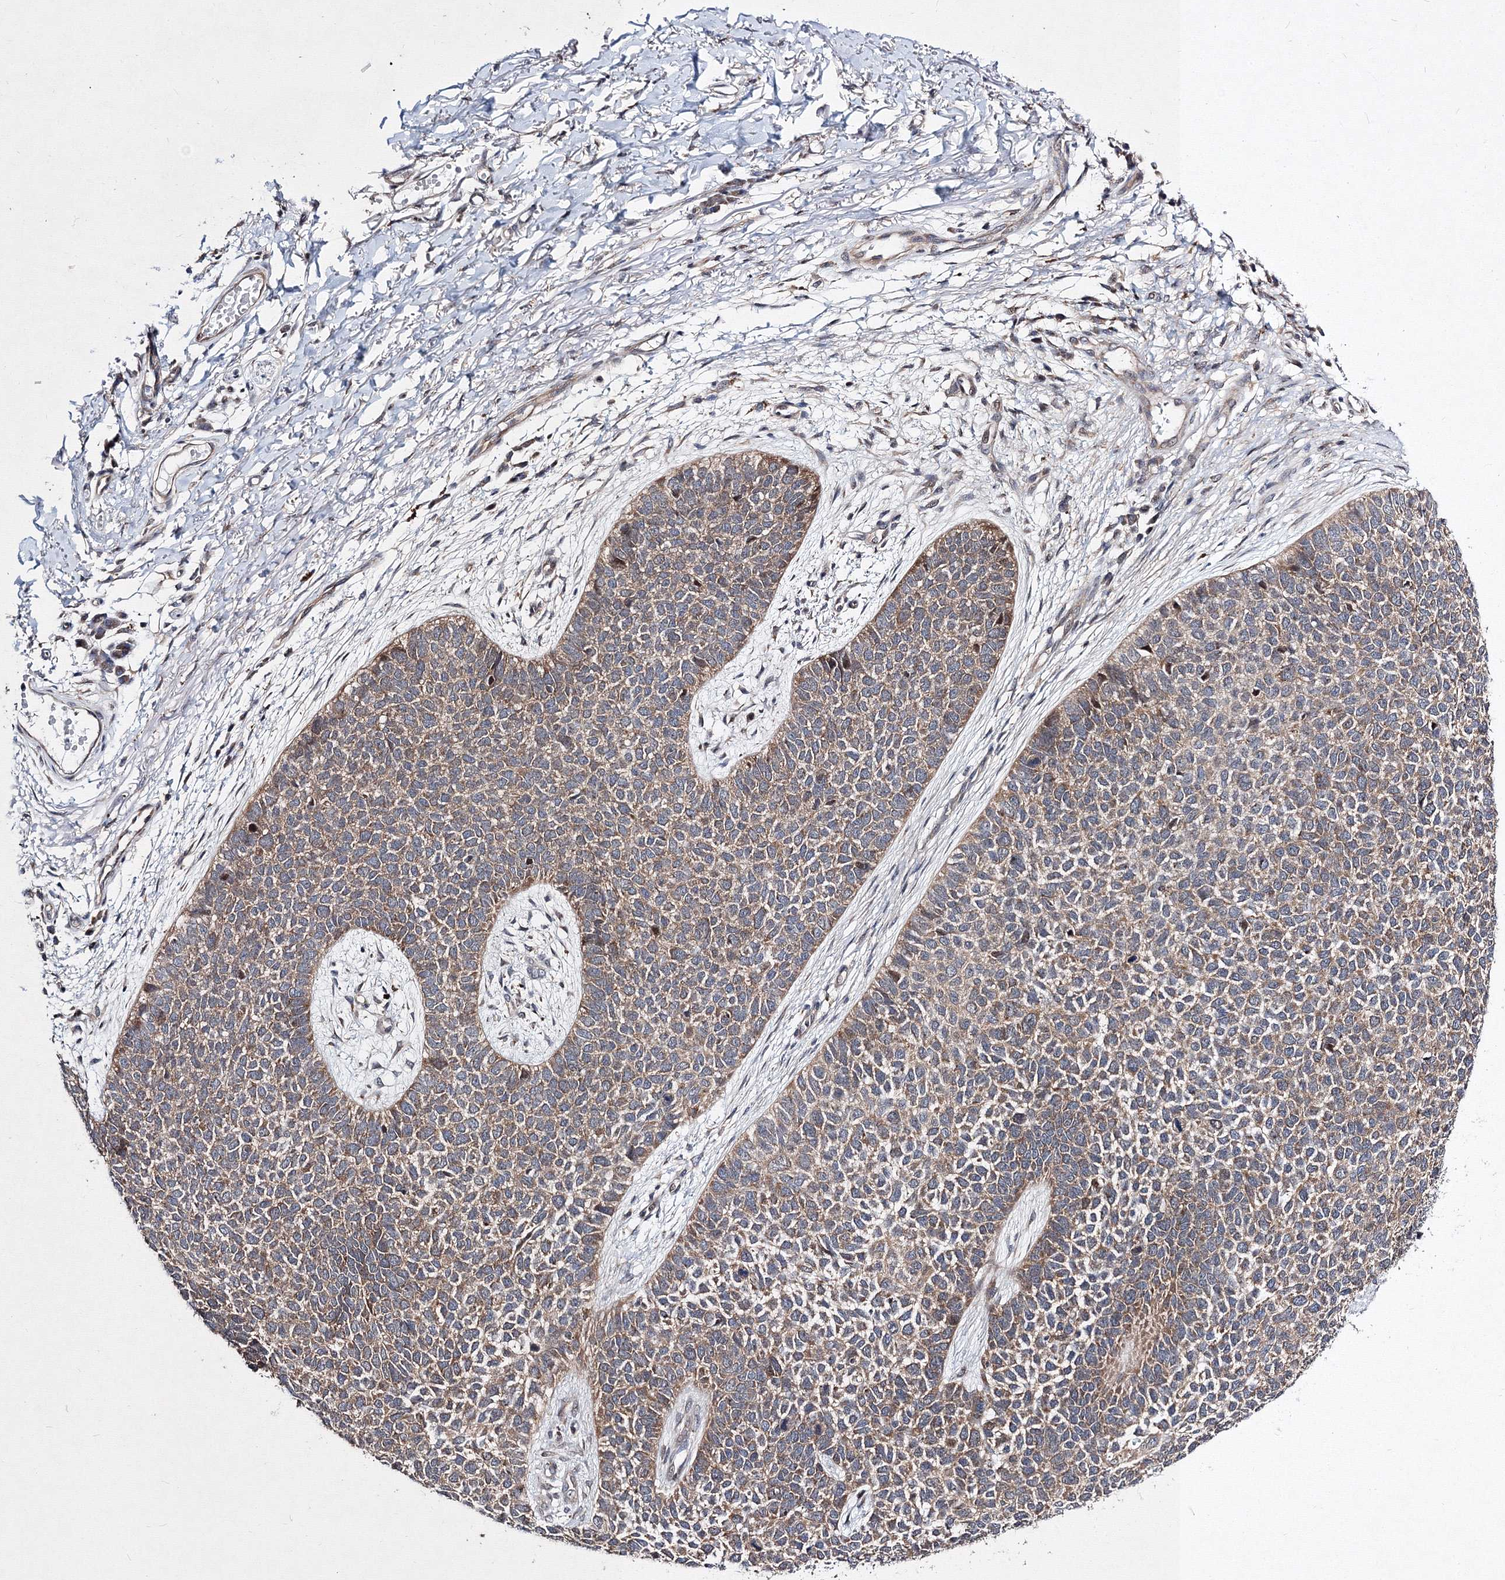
{"staining": {"intensity": "moderate", "quantity": ">75%", "location": "cytoplasmic/membranous"}, "tissue": "skin cancer", "cell_type": "Tumor cells", "image_type": "cancer", "snomed": [{"axis": "morphology", "description": "Basal cell carcinoma"}, {"axis": "topography", "description": "Skin"}], "caption": "Immunohistochemistry of basal cell carcinoma (skin) shows medium levels of moderate cytoplasmic/membranous staining in approximately >75% of tumor cells.", "gene": "GPN1", "patient": {"sex": "female", "age": 84}}